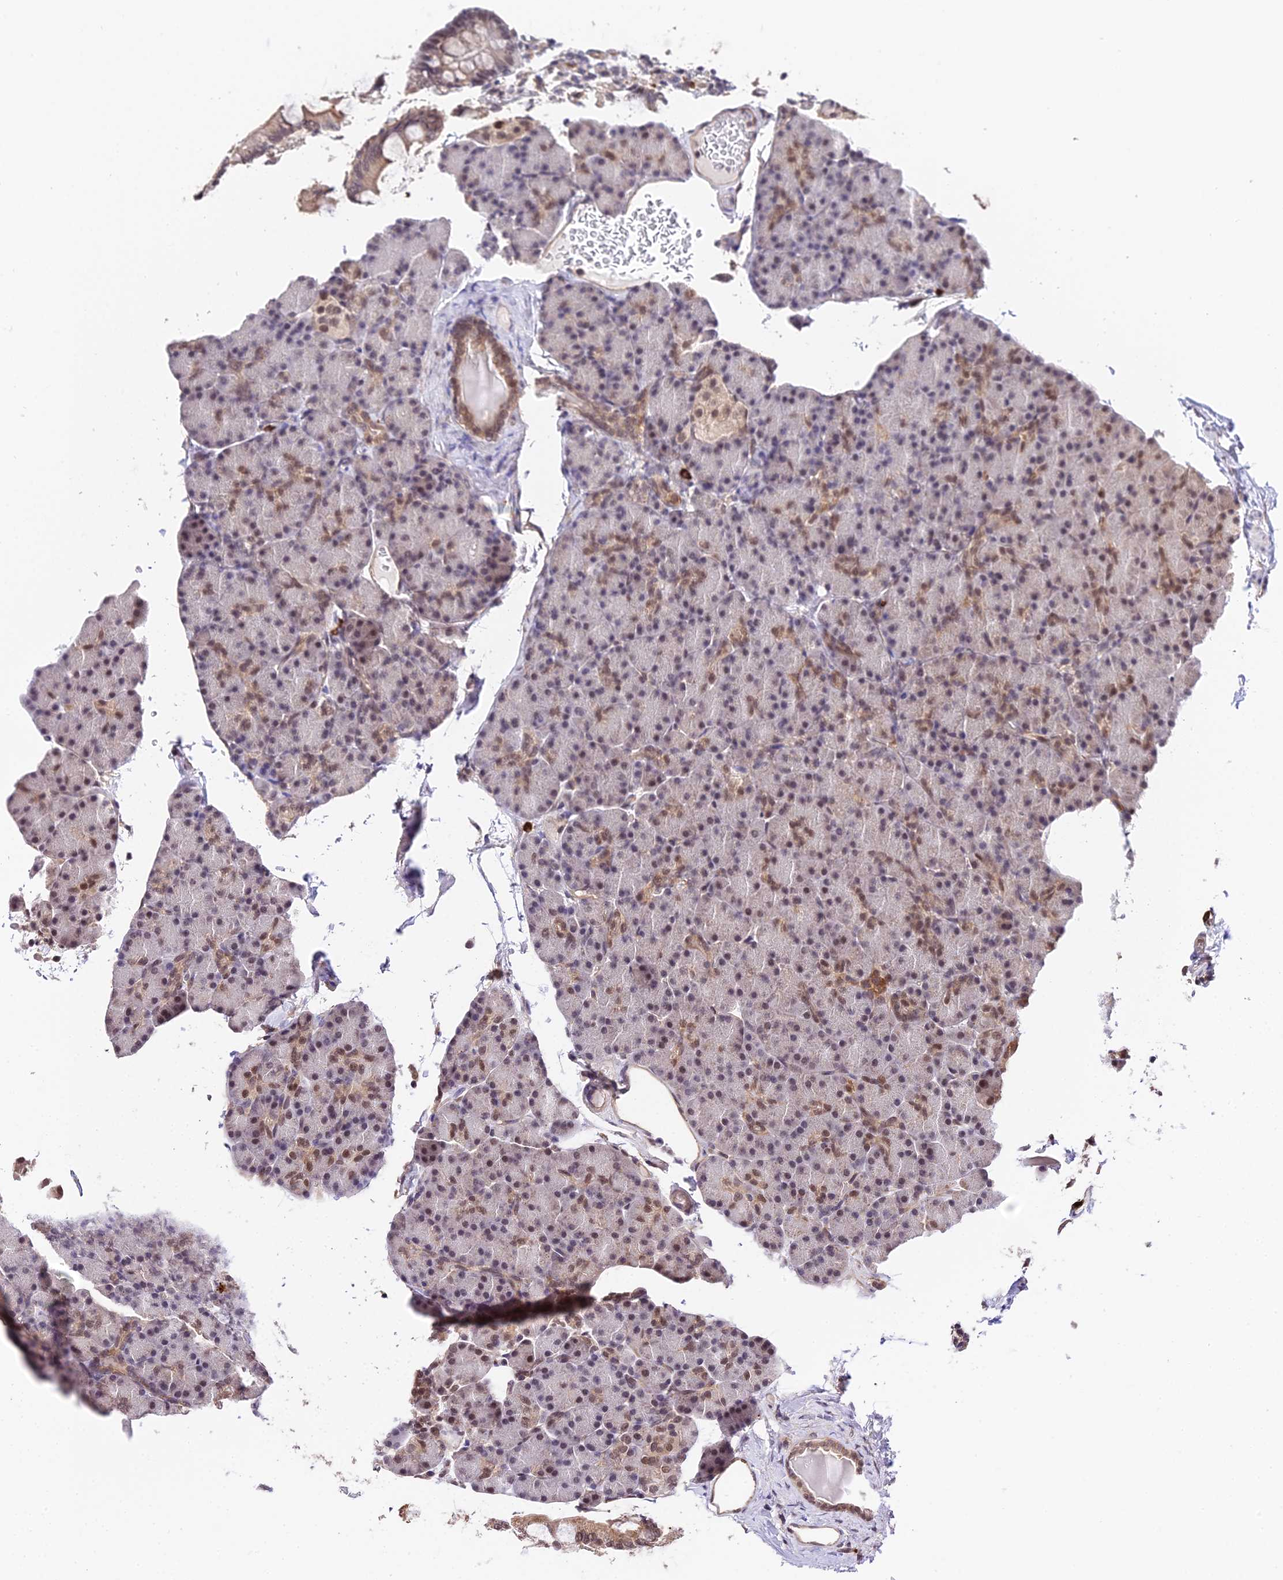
{"staining": {"intensity": "moderate", "quantity": "25%-75%", "location": "cytoplasmic/membranous"}, "tissue": "pancreas", "cell_type": "Exocrine glandular cells", "image_type": "normal", "snomed": [{"axis": "morphology", "description": "Normal tissue, NOS"}, {"axis": "topography", "description": "Pancreas"}], "caption": "Immunohistochemical staining of benign pancreas reveals moderate cytoplasmic/membranous protein expression in about 25%-75% of exocrine glandular cells.", "gene": "POLR2I", "patient": {"sex": "female", "age": 43}}